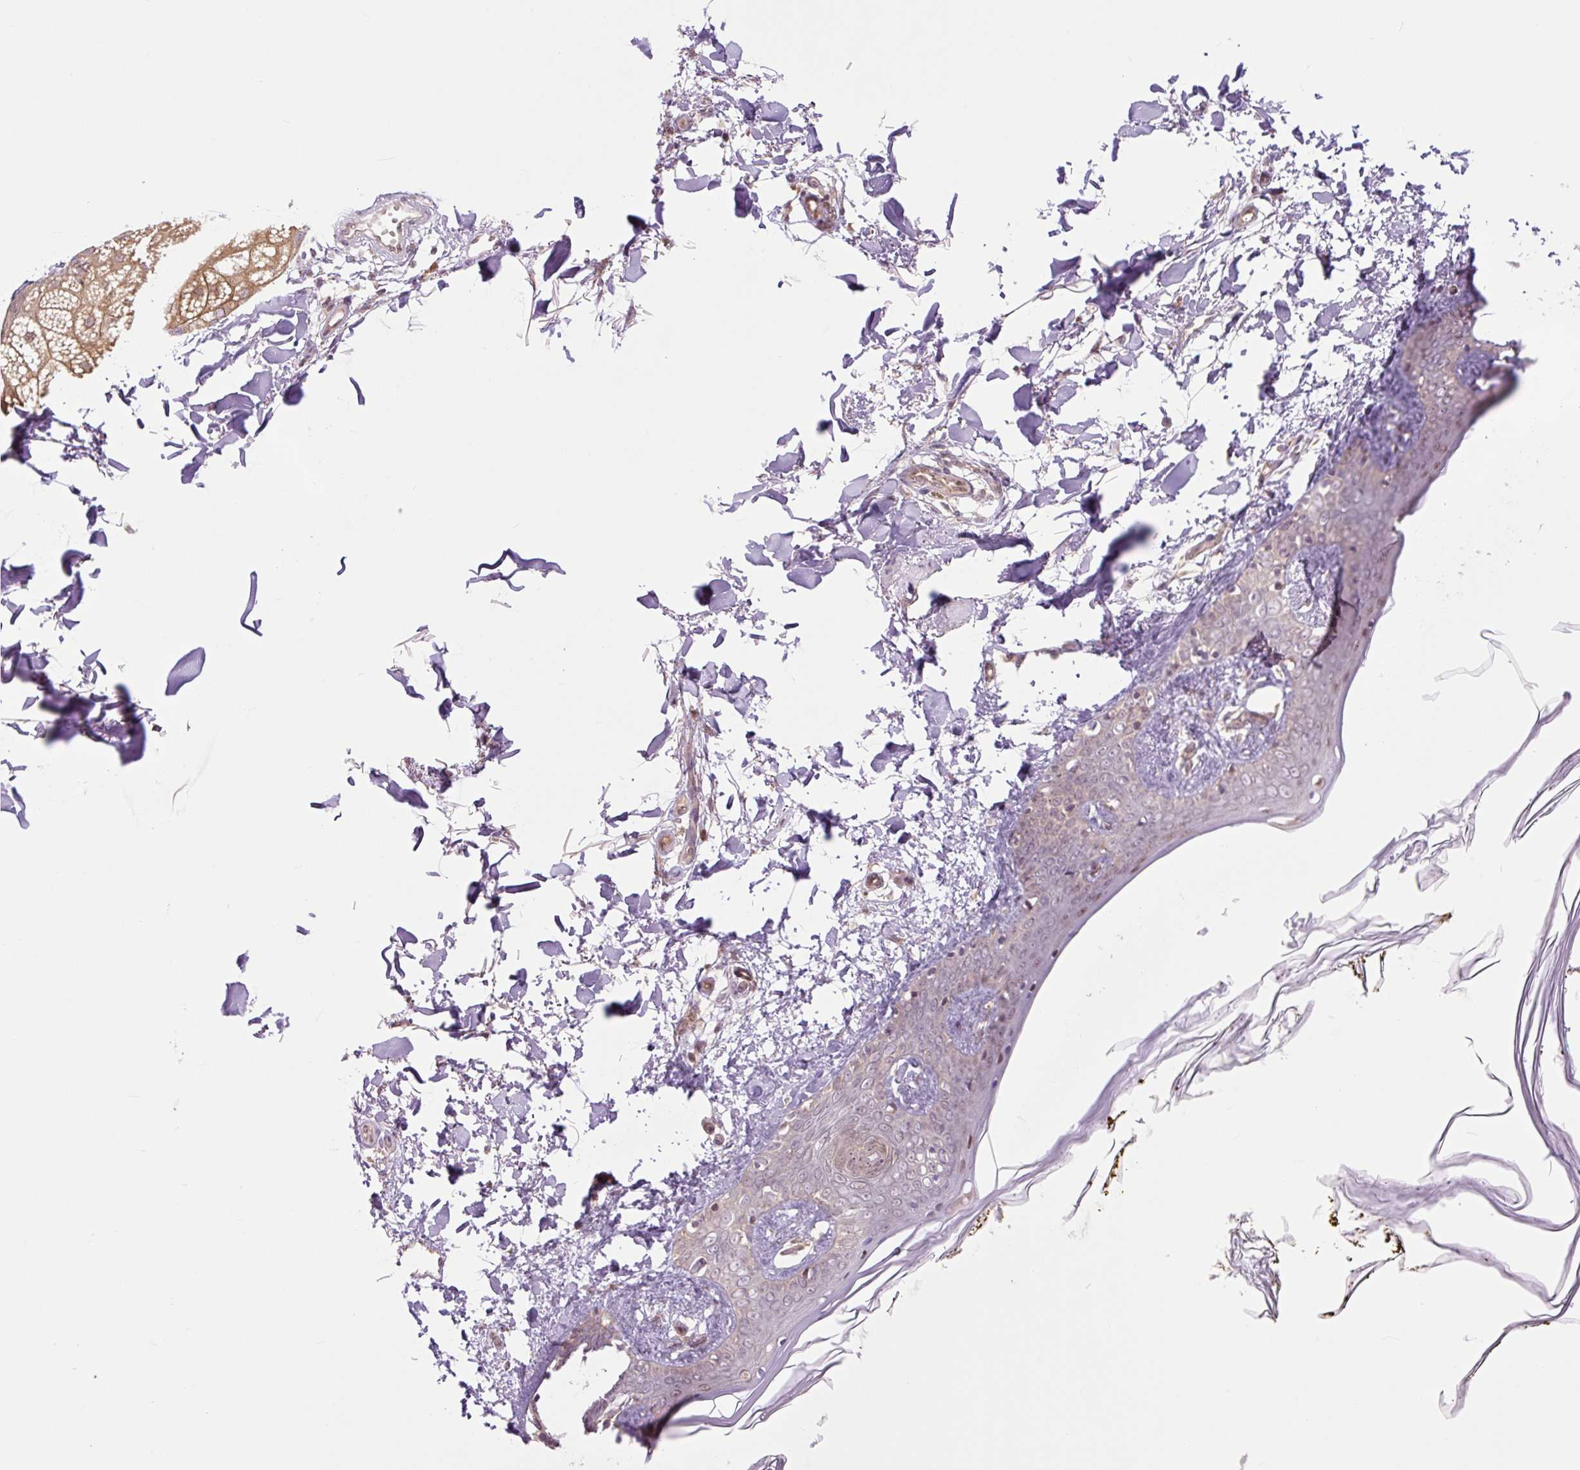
{"staining": {"intensity": "weak", "quantity": ">75%", "location": "cytoplasmic/membranous"}, "tissue": "skin", "cell_type": "Fibroblasts", "image_type": "normal", "snomed": [{"axis": "morphology", "description": "Normal tissue, NOS"}, {"axis": "topography", "description": "Skin"}], "caption": "Protein expression analysis of benign skin exhibits weak cytoplasmic/membranous staining in about >75% of fibroblasts.", "gene": "TPT1", "patient": {"sex": "female", "age": 34}}